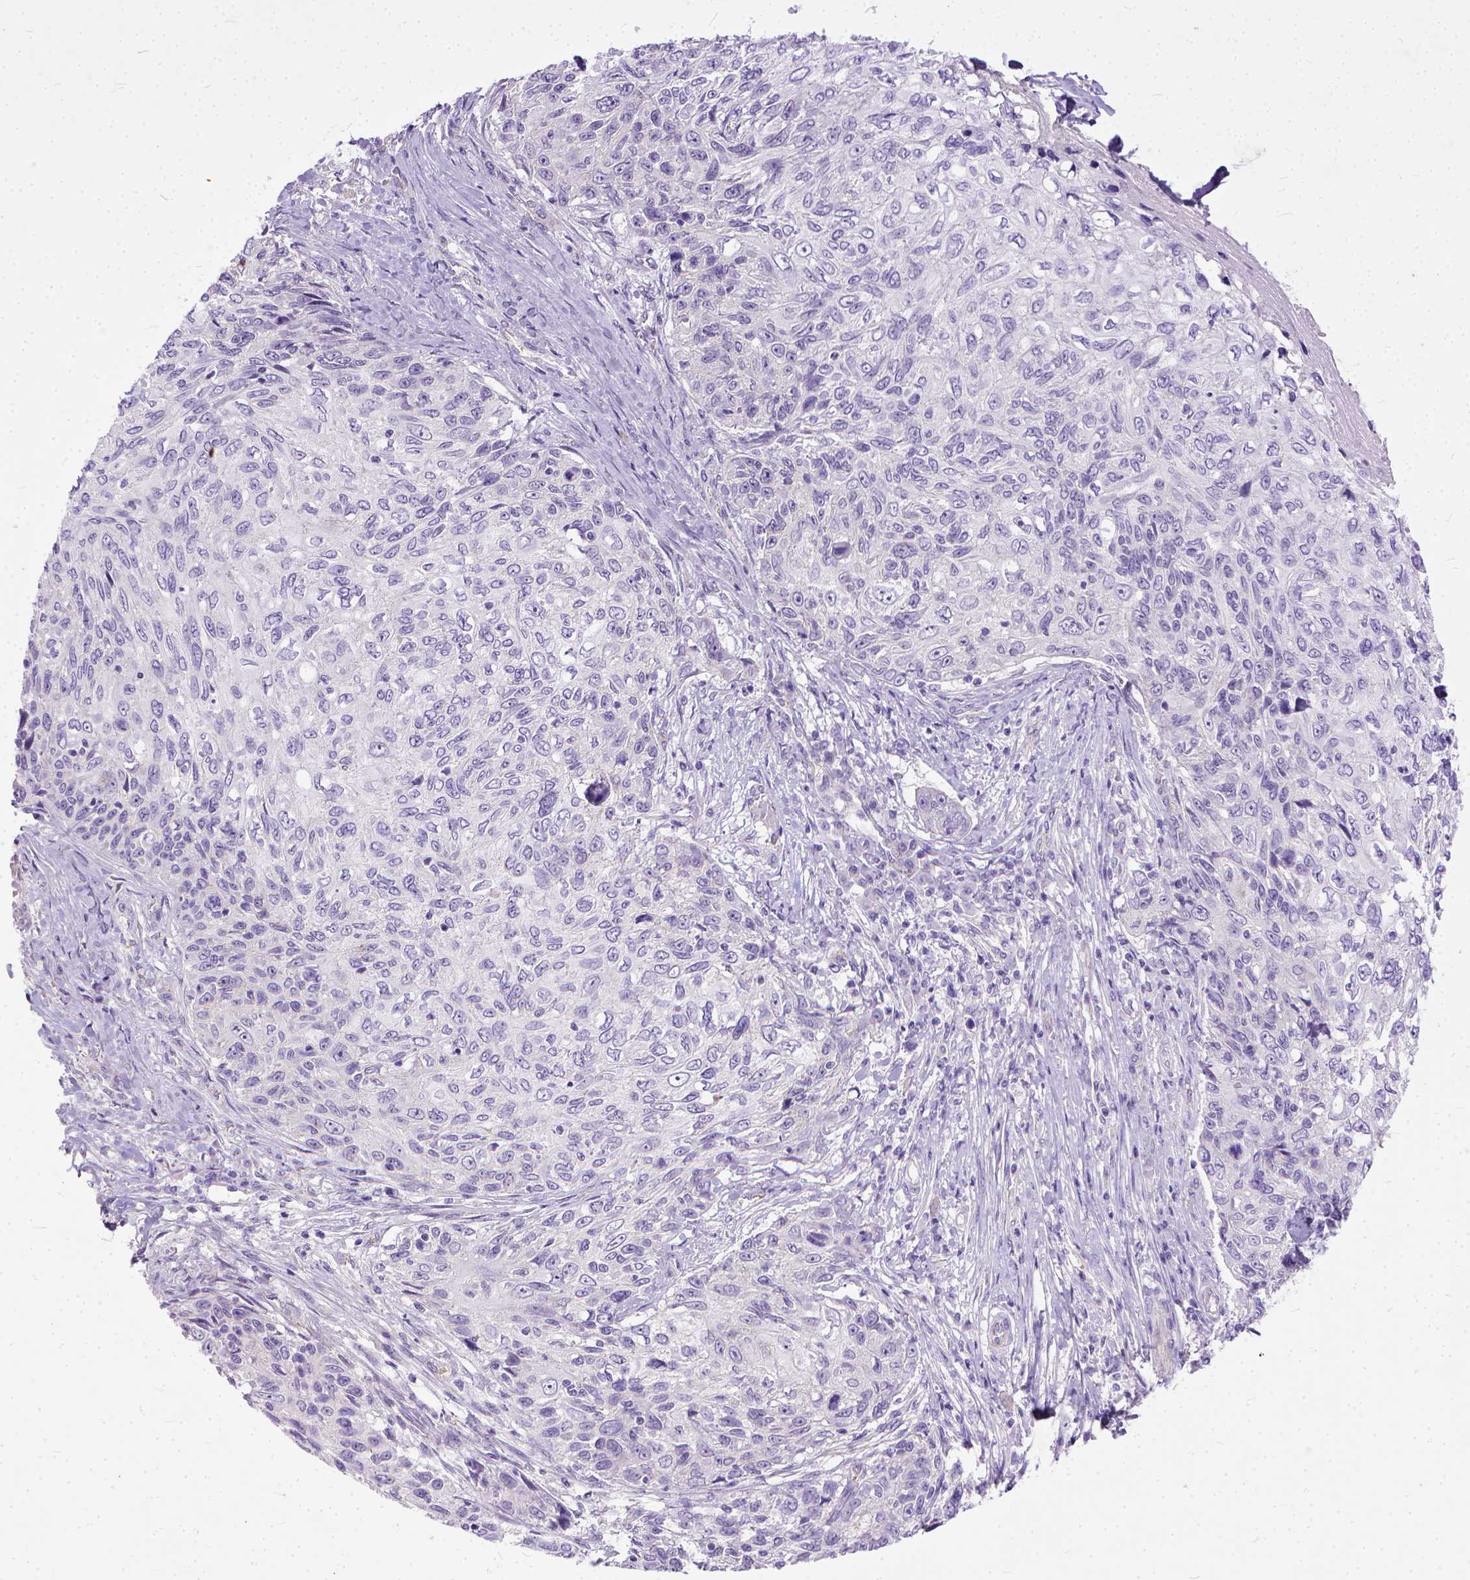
{"staining": {"intensity": "negative", "quantity": "none", "location": "none"}, "tissue": "skin cancer", "cell_type": "Tumor cells", "image_type": "cancer", "snomed": [{"axis": "morphology", "description": "Squamous cell carcinoma, NOS"}, {"axis": "topography", "description": "Skin"}], "caption": "Skin cancer (squamous cell carcinoma) stained for a protein using IHC shows no expression tumor cells.", "gene": "ADGRF1", "patient": {"sex": "male", "age": 92}}